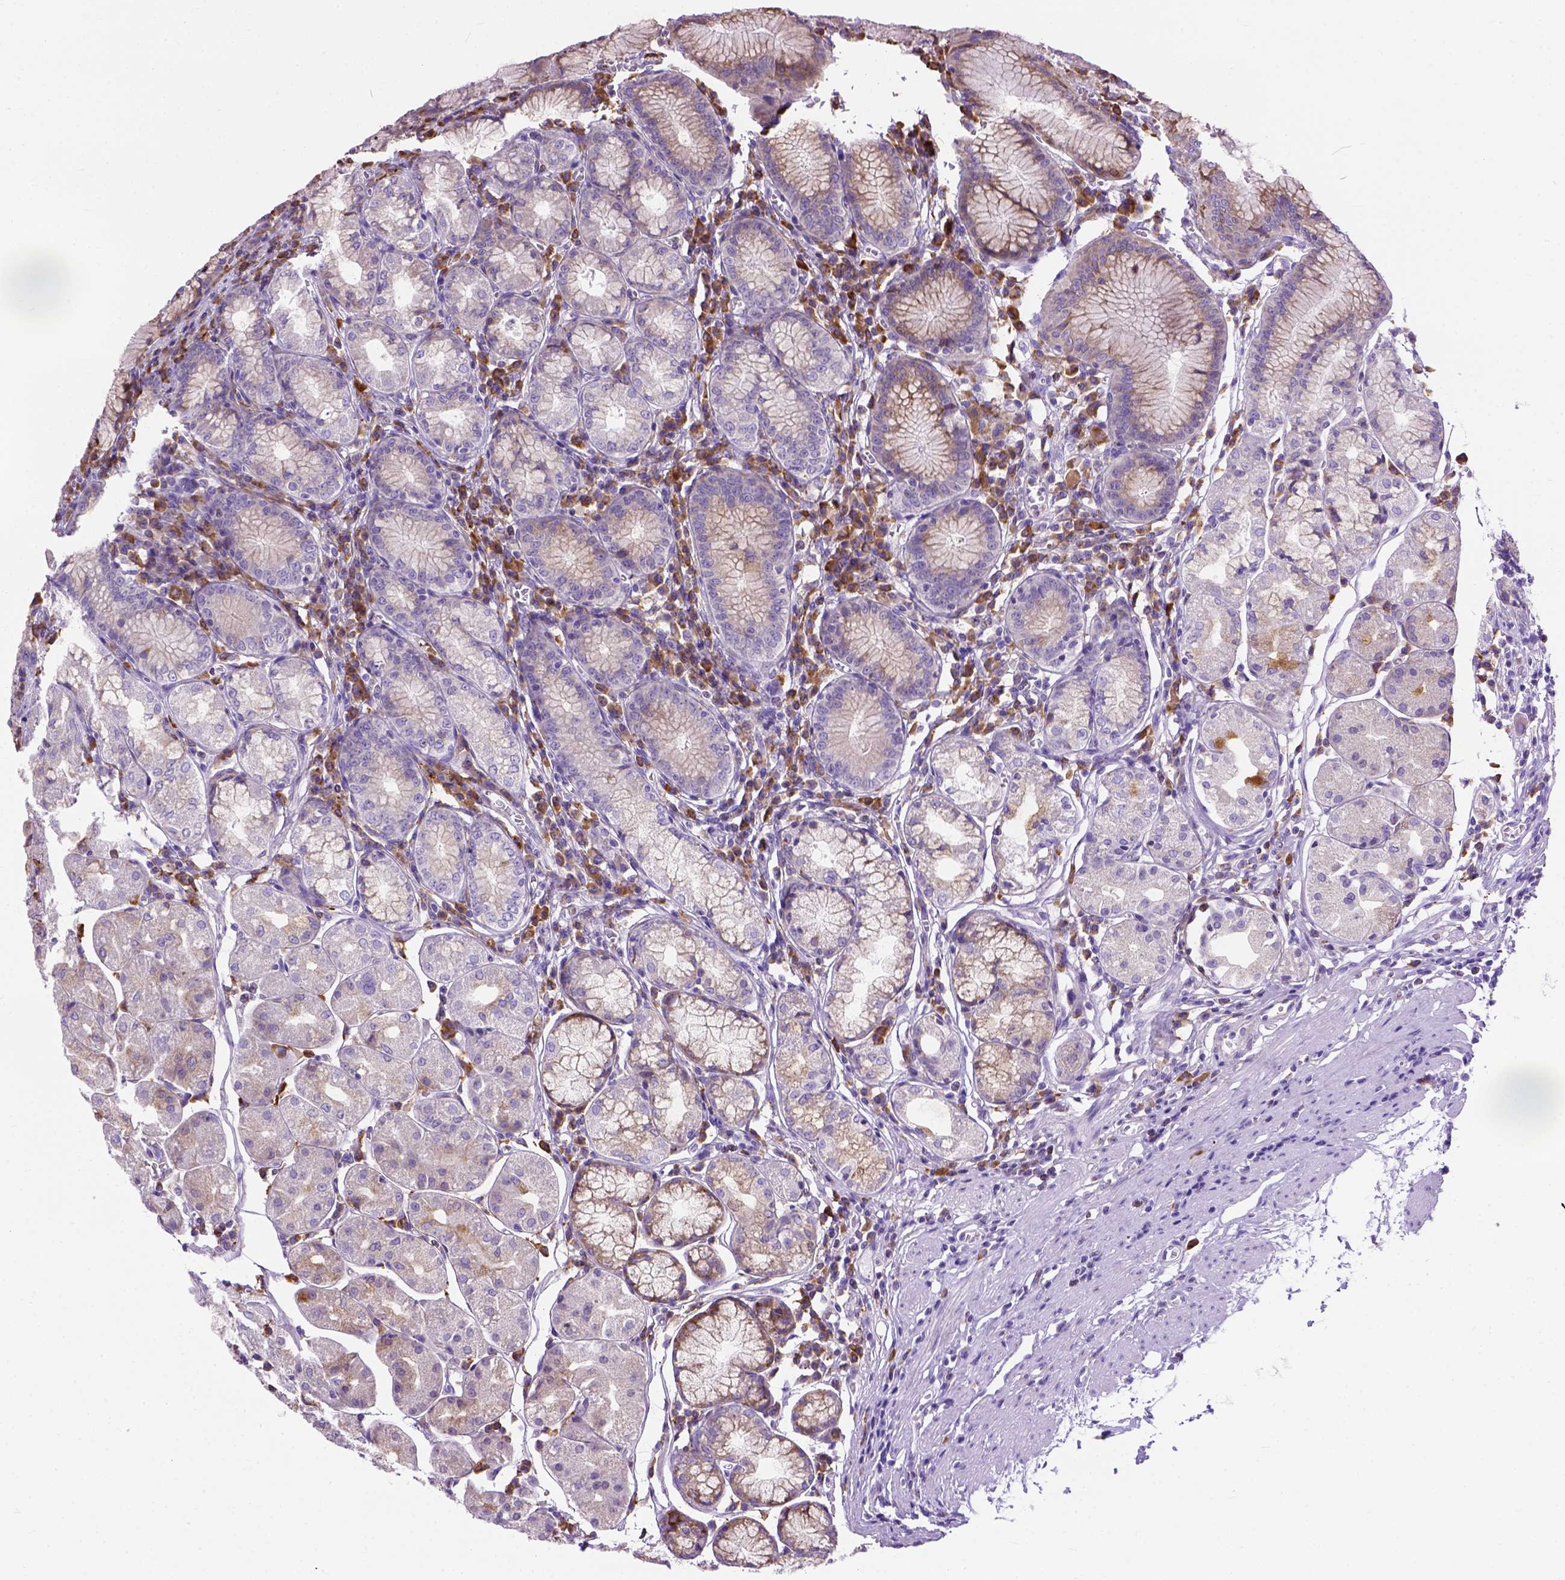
{"staining": {"intensity": "moderate", "quantity": "25%-75%", "location": "cytoplasmic/membranous"}, "tissue": "stomach", "cell_type": "Glandular cells", "image_type": "normal", "snomed": [{"axis": "morphology", "description": "Normal tissue, NOS"}, {"axis": "topography", "description": "Stomach"}], "caption": "The immunohistochemical stain highlights moderate cytoplasmic/membranous staining in glandular cells of benign stomach. The staining is performed using DAB brown chromogen to label protein expression. The nuclei are counter-stained blue using hematoxylin.", "gene": "PLK4", "patient": {"sex": "male", "age": 55}}